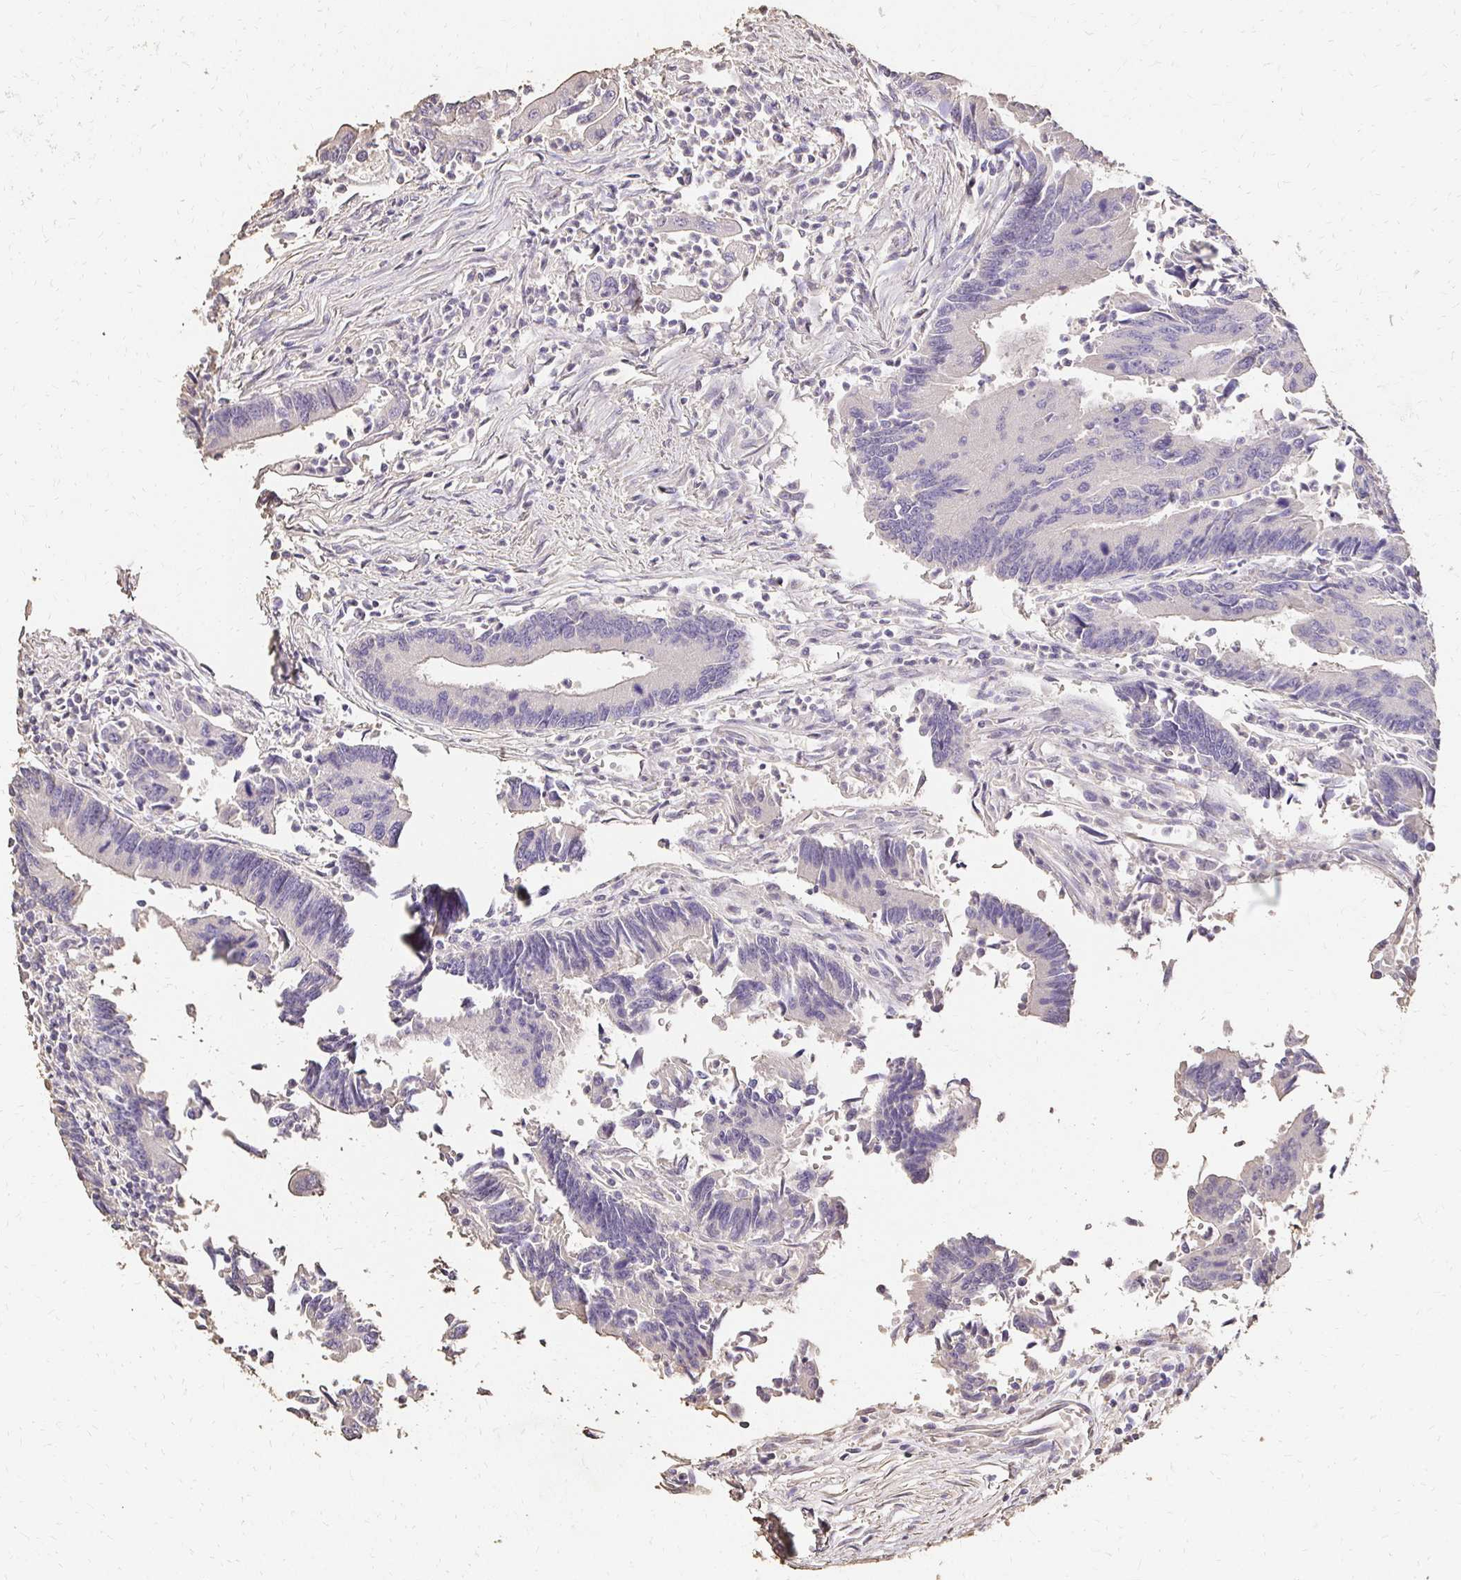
{"staining": {"intensity": "negative", "quantity": "none", "location": "none"}, "tissue": "colorectal cancer", "cell_type": "Tumor cells", "image_type": "cancer", "snomed": [{"axis": "morphology", "description": "Adenocarcinoma, NOS"}, {"axis": "topography", "description": "Colon"}], "caption": "High magnification brightfield microscopy of adenocarcinoma (colorectal) stained with DAB (brown) and counterstained with hematoxylin (blue): tumor cells show no significant positivity.", "gene": "UGT1A6", "patient": {"sex": "female", "age": 67}}